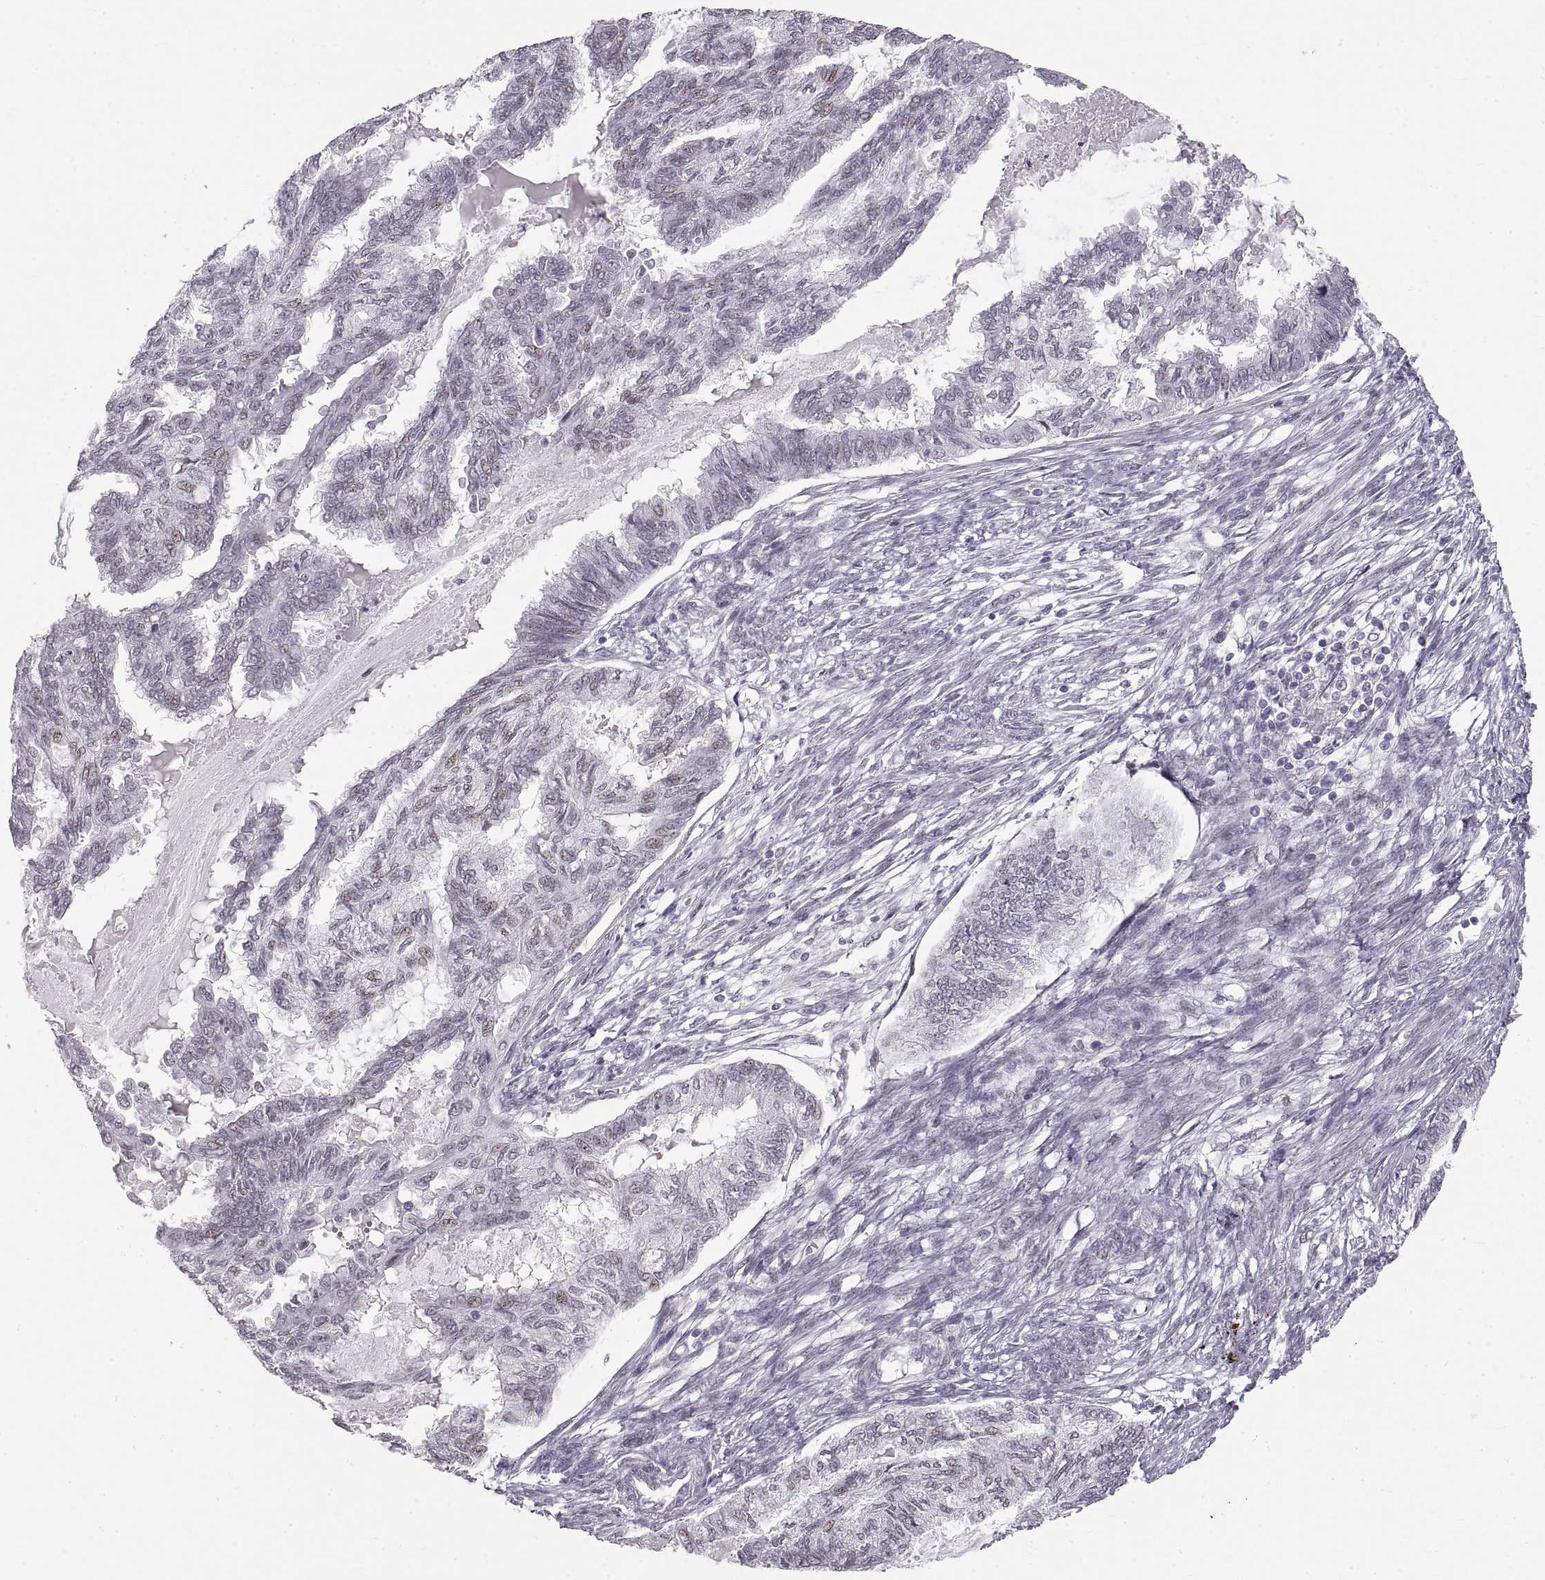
{"staining": {"intensity": "weak", "quantity": "<25%", "location": "cytoplasmic/membranous"}, "tissue": "endometrial cancer", "cell_type": "Tumor cells", "image_type": "cancer", "snomed": [{"axis": "morphology", "description": "Adenocarcinoma, NOS"}, {"axis": "topography", "description": "Endometrium"}], "caption": "An image of endometrial cancer (adenocarcinoma) stained for a protein displays no brown staining in tumor cells.", "gene": "NANOS3", "patient": {"sex": "female", "age": 86}}